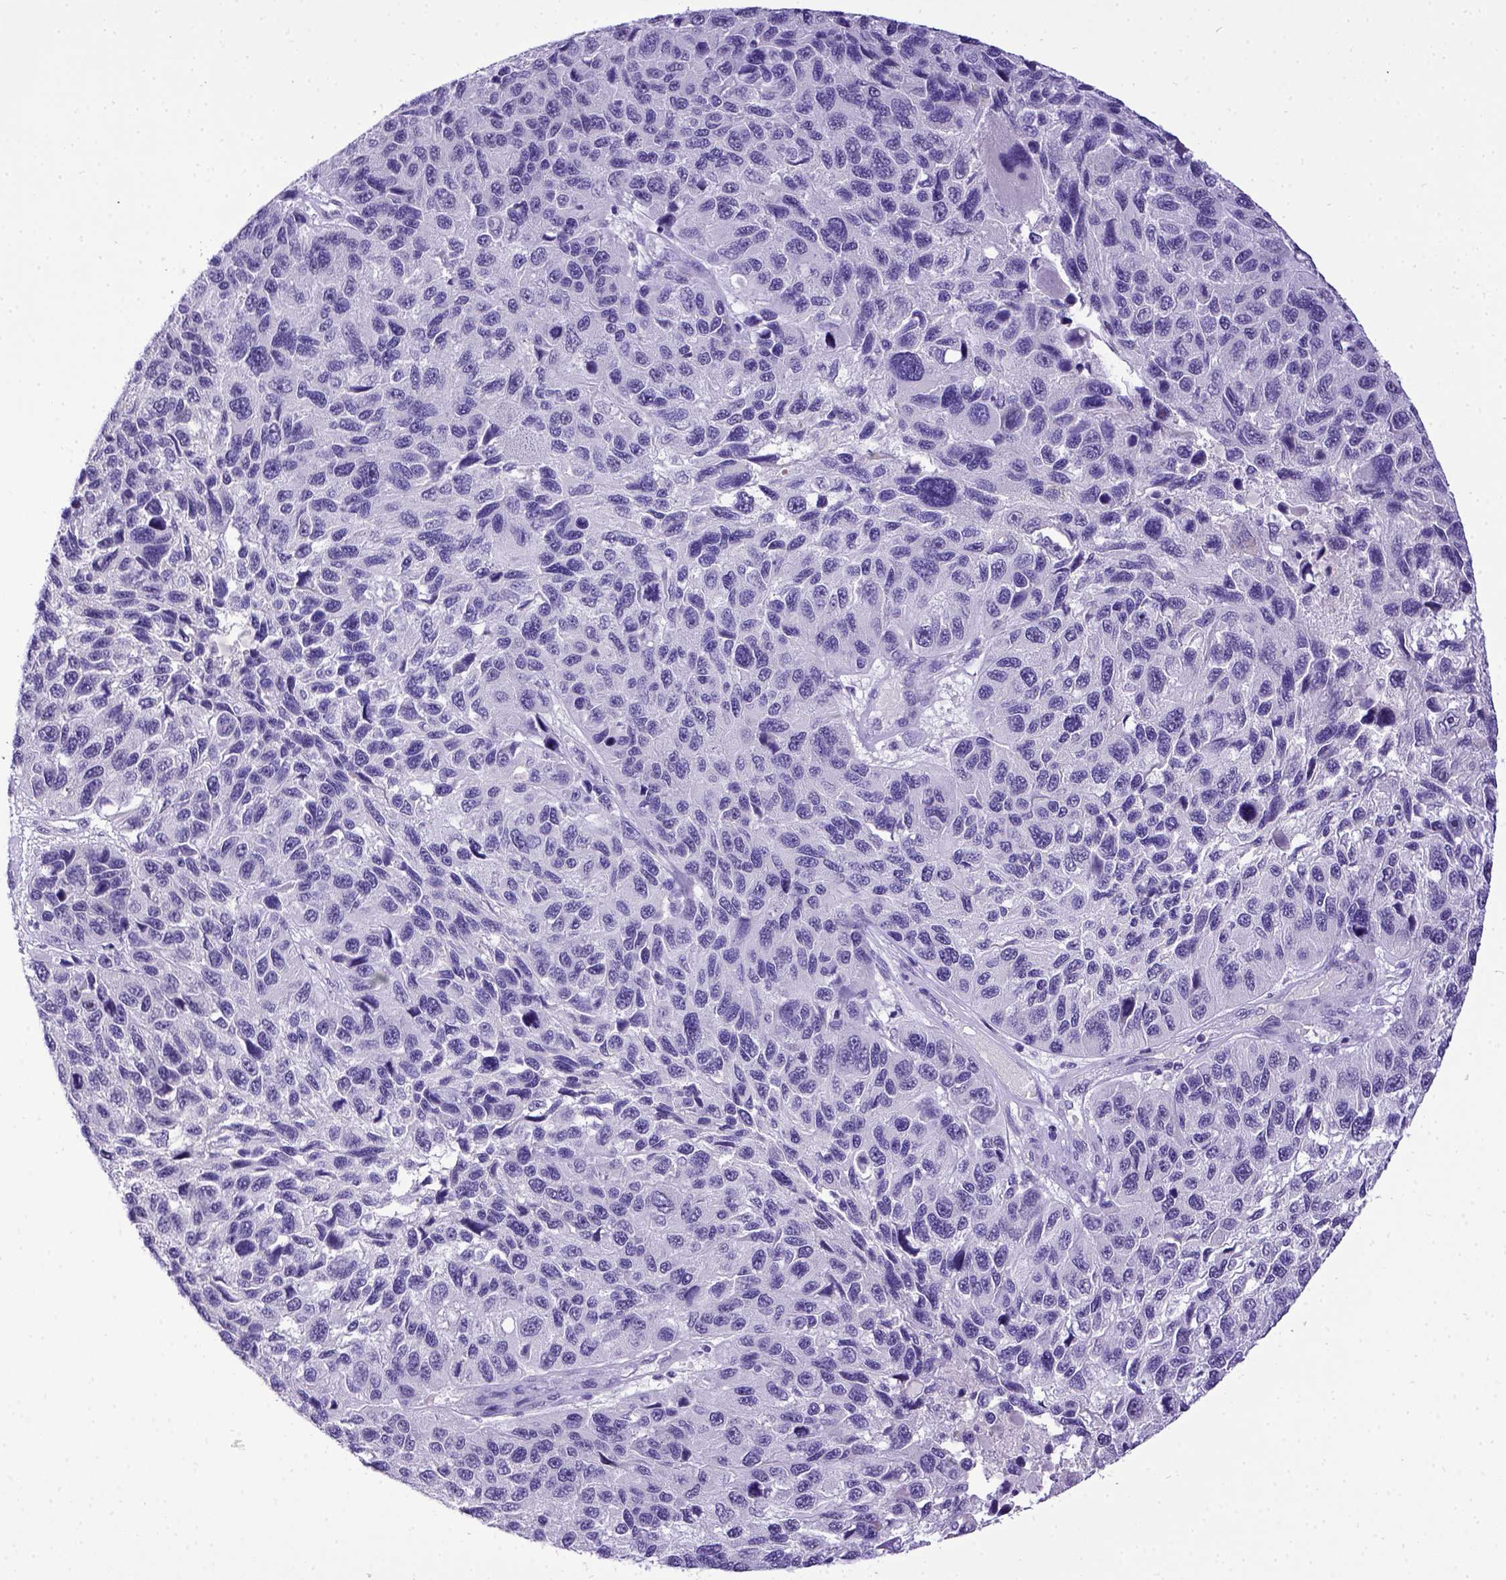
{"staining": {"intensity": "negative", "quantity": "none", "location": "none"}, "tissue": "melanoma", "cell_type": "Tumor cells", "image_type": "cancer", "snomed": [{"axis": "morphology", "description": "Malignant melanoma, NOS"}, {"axis": "topography", "description": "Skin"}], "caption": "High power microscopy image of an immunohistochemistry (IHC) histopathology image of melanoma, revealing no significant staining in tumor cells.", "gene": "ESR1", "patient": {"sex": "male", "age": 53}}